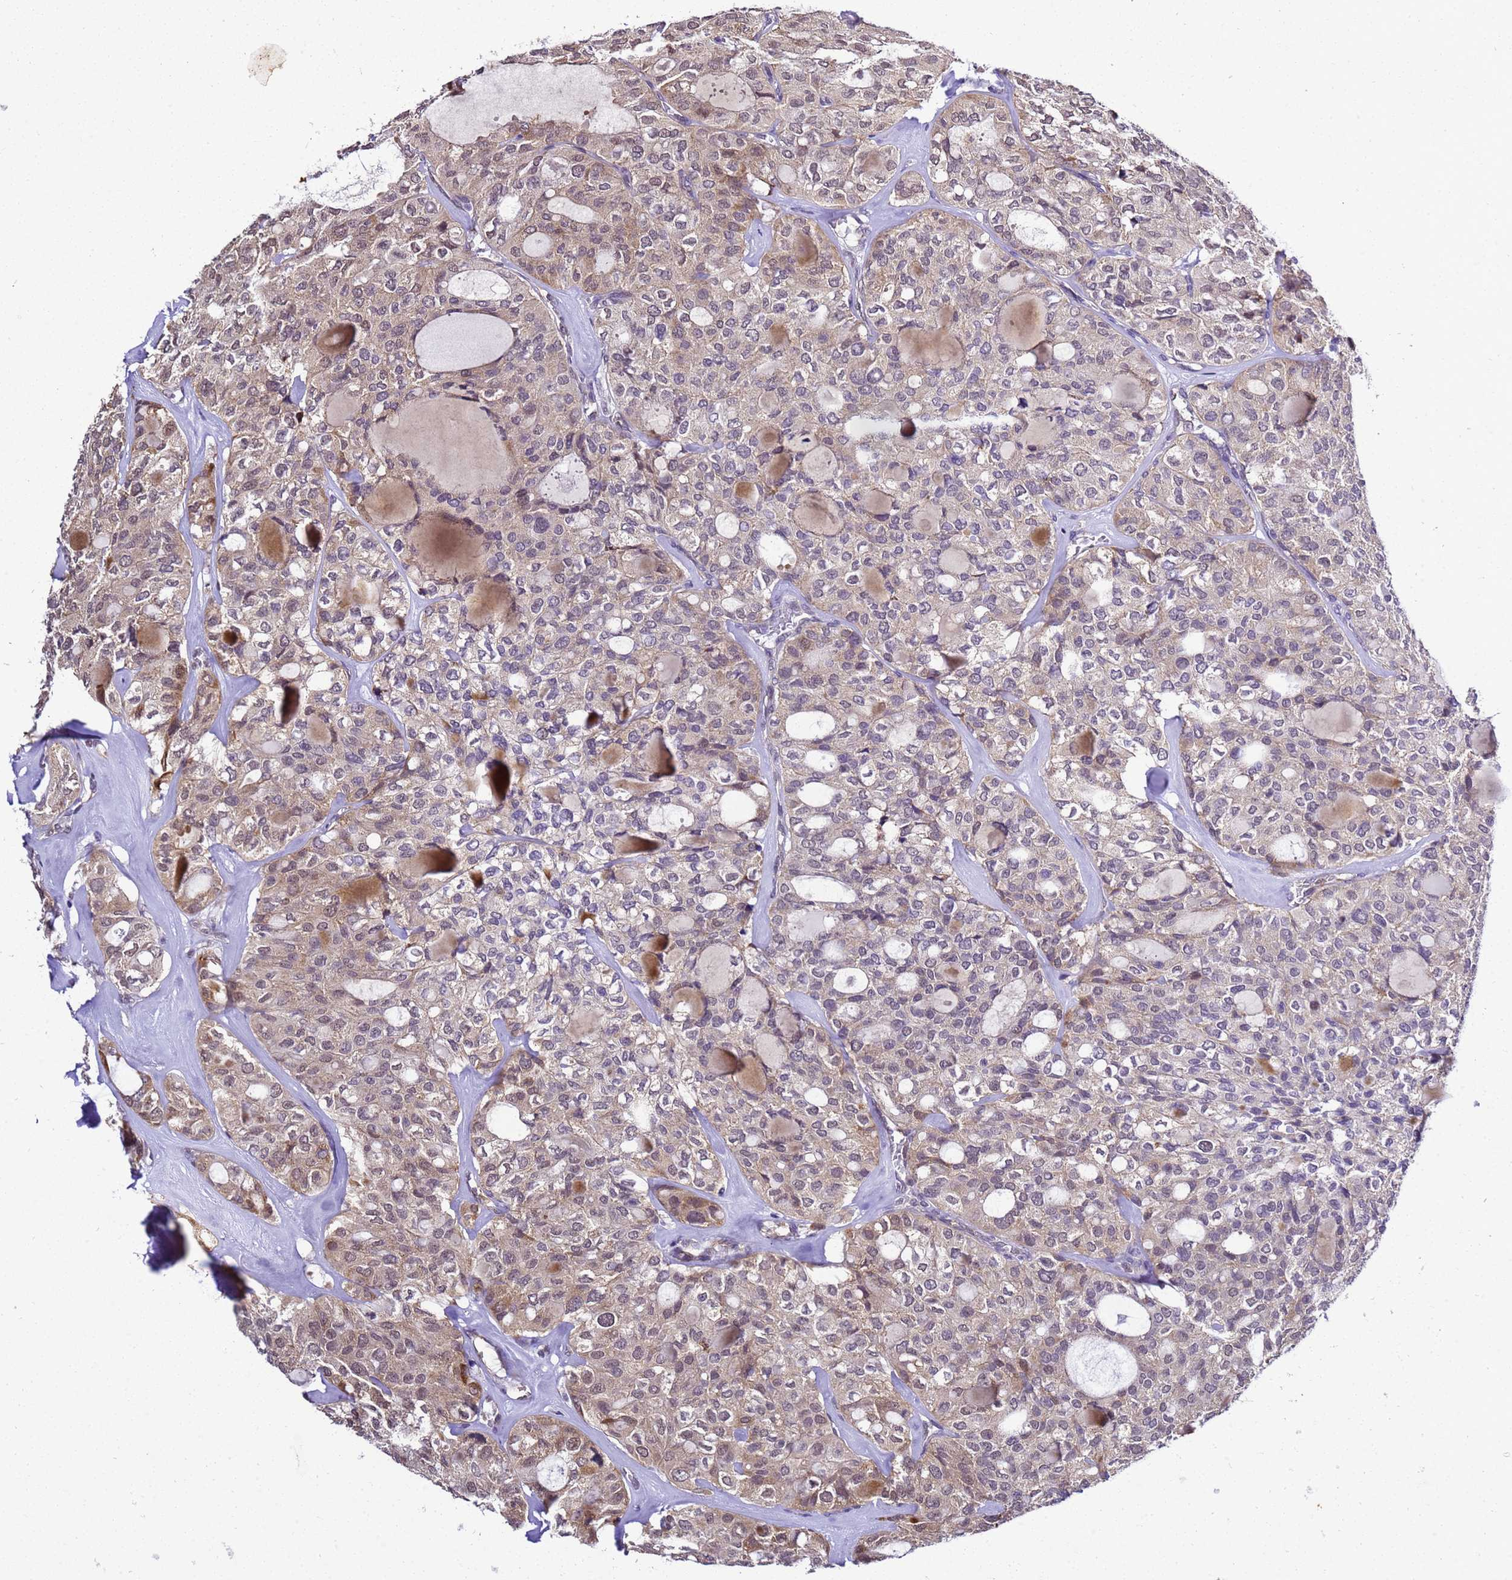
{"staining": {"intensity": "moderate", "quantity": "25%-75%", "location": "cytoplasmic/membranous"}, "tissue": "thyroid cancer", "cell_type": "Tumor cells", "image_type": "cancer", "snomed": [{"axis": "morphology", "description": "Follicular adenoma carcinoma, NOS"}, {"axis": "topography", "description": "Thyroid gland"}], "caption": "A micrograph showing moderate cytoplasmic/membranous staining in about 25%-75% of tumor cells in thyroid follicular adenoma carcinoma, as visualized by brown immunohistochemical staining.", "gene": "SMN1", "patient": {"sex": "male", "age": 75}}